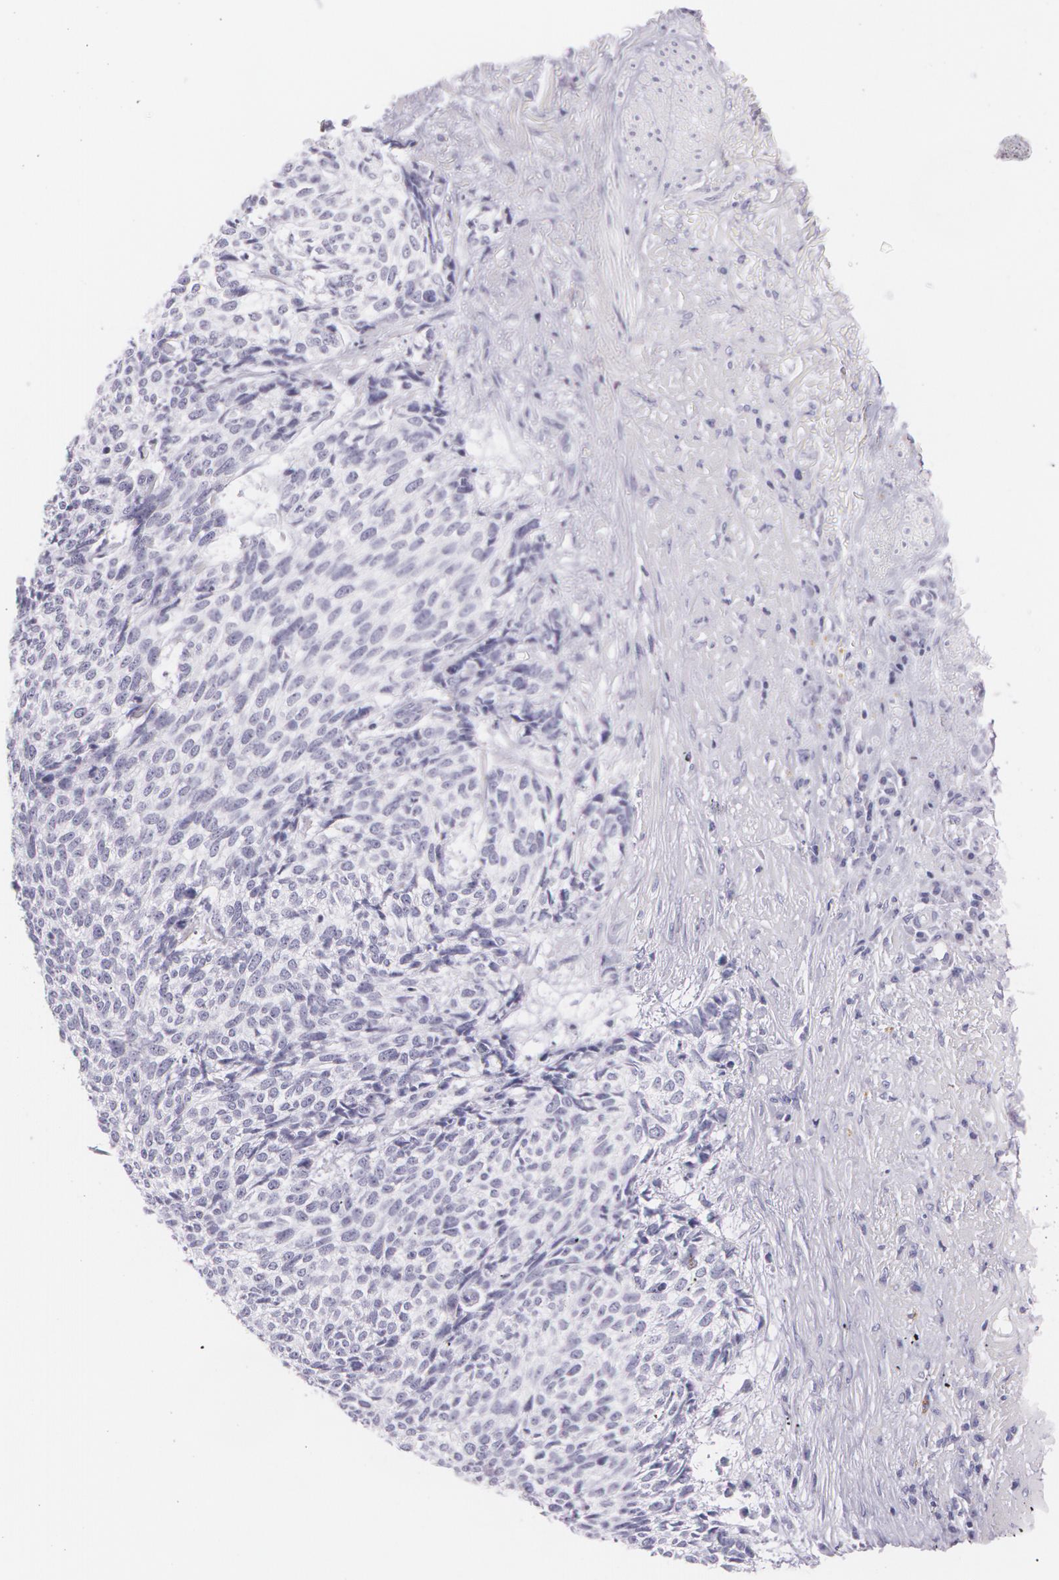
{"staining": {"intensity": "negative", "quantity": "none", "location": "none"}, "tissue": "skin cancer", "cell_type": "Tumor cells", "image_type": "cancer", "snomed": [{"axis": "morphology", "description": "Basal cell carcinoma"}, {"axis": "topography", "description": "Skin"}], "caption": "High magnification brightfield microscopy of skin cancer (basal cell carcinoma) stained with DAB (brown) and counterstained with hematoxylin (blue): tumor cells show no significant staining.", "gene": "SNCG", "patient": {"sex": "female", "age": 89}}